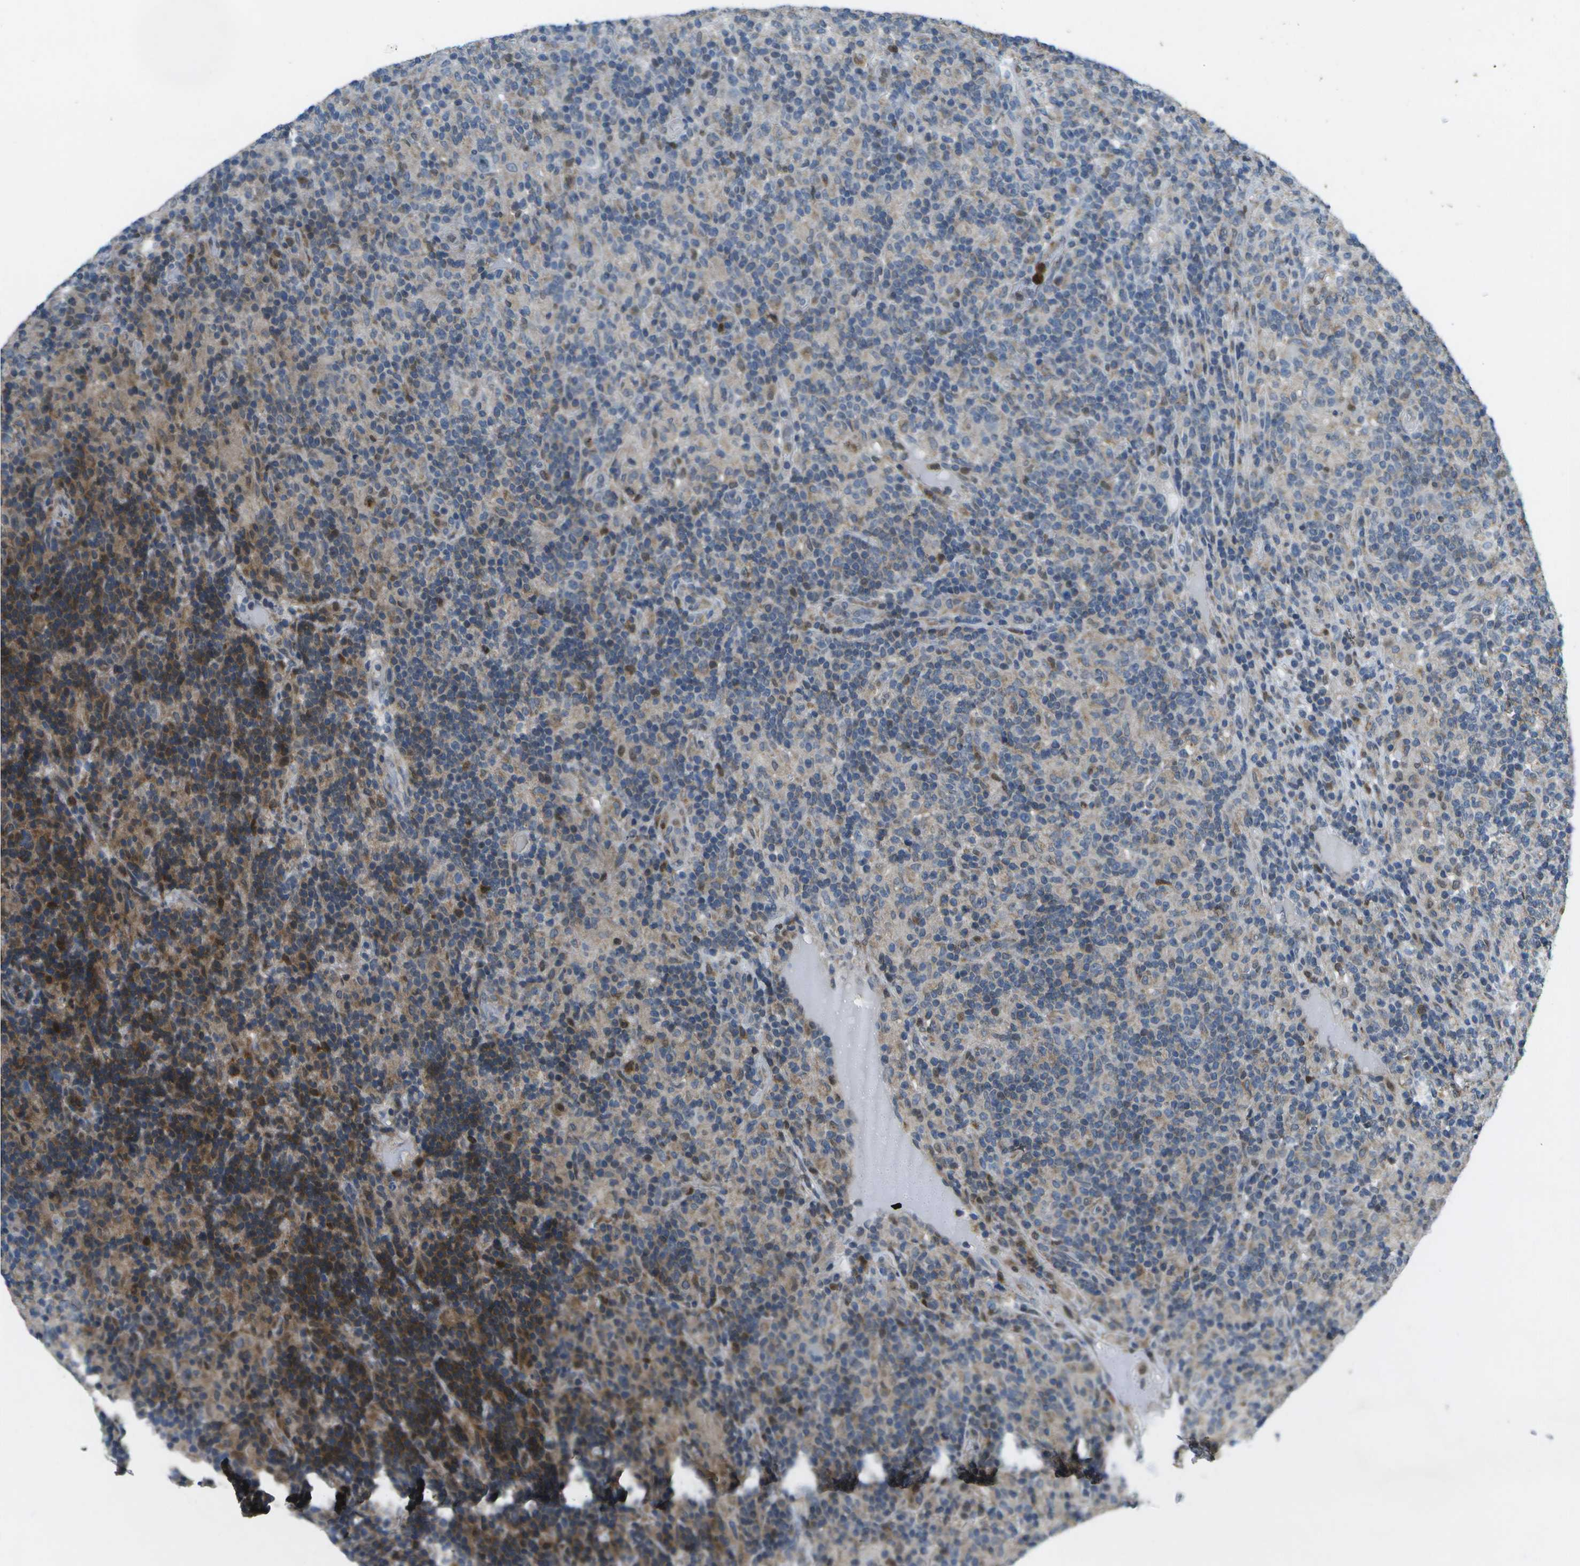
{"staining": {"intensity": "negative", "quantity": "none", "location": "none"}, "tissue": "lymphoma", "cell_type": "Tumor cells", "image_type": "cancer", "snomed": [{"axis": "morphology", "description": "Hodgkin's disease, NOS"}, {"axis": "topography", "description": "Lymph node"}], "caption": "Immunohistochemical staining of Hodgkin's disease shows no significant staining in tumor cells. (IHC, brightfield microscopy, high magnification).", "gene": "GALNT15", "patient": {"sex": "male", "age": 70}}